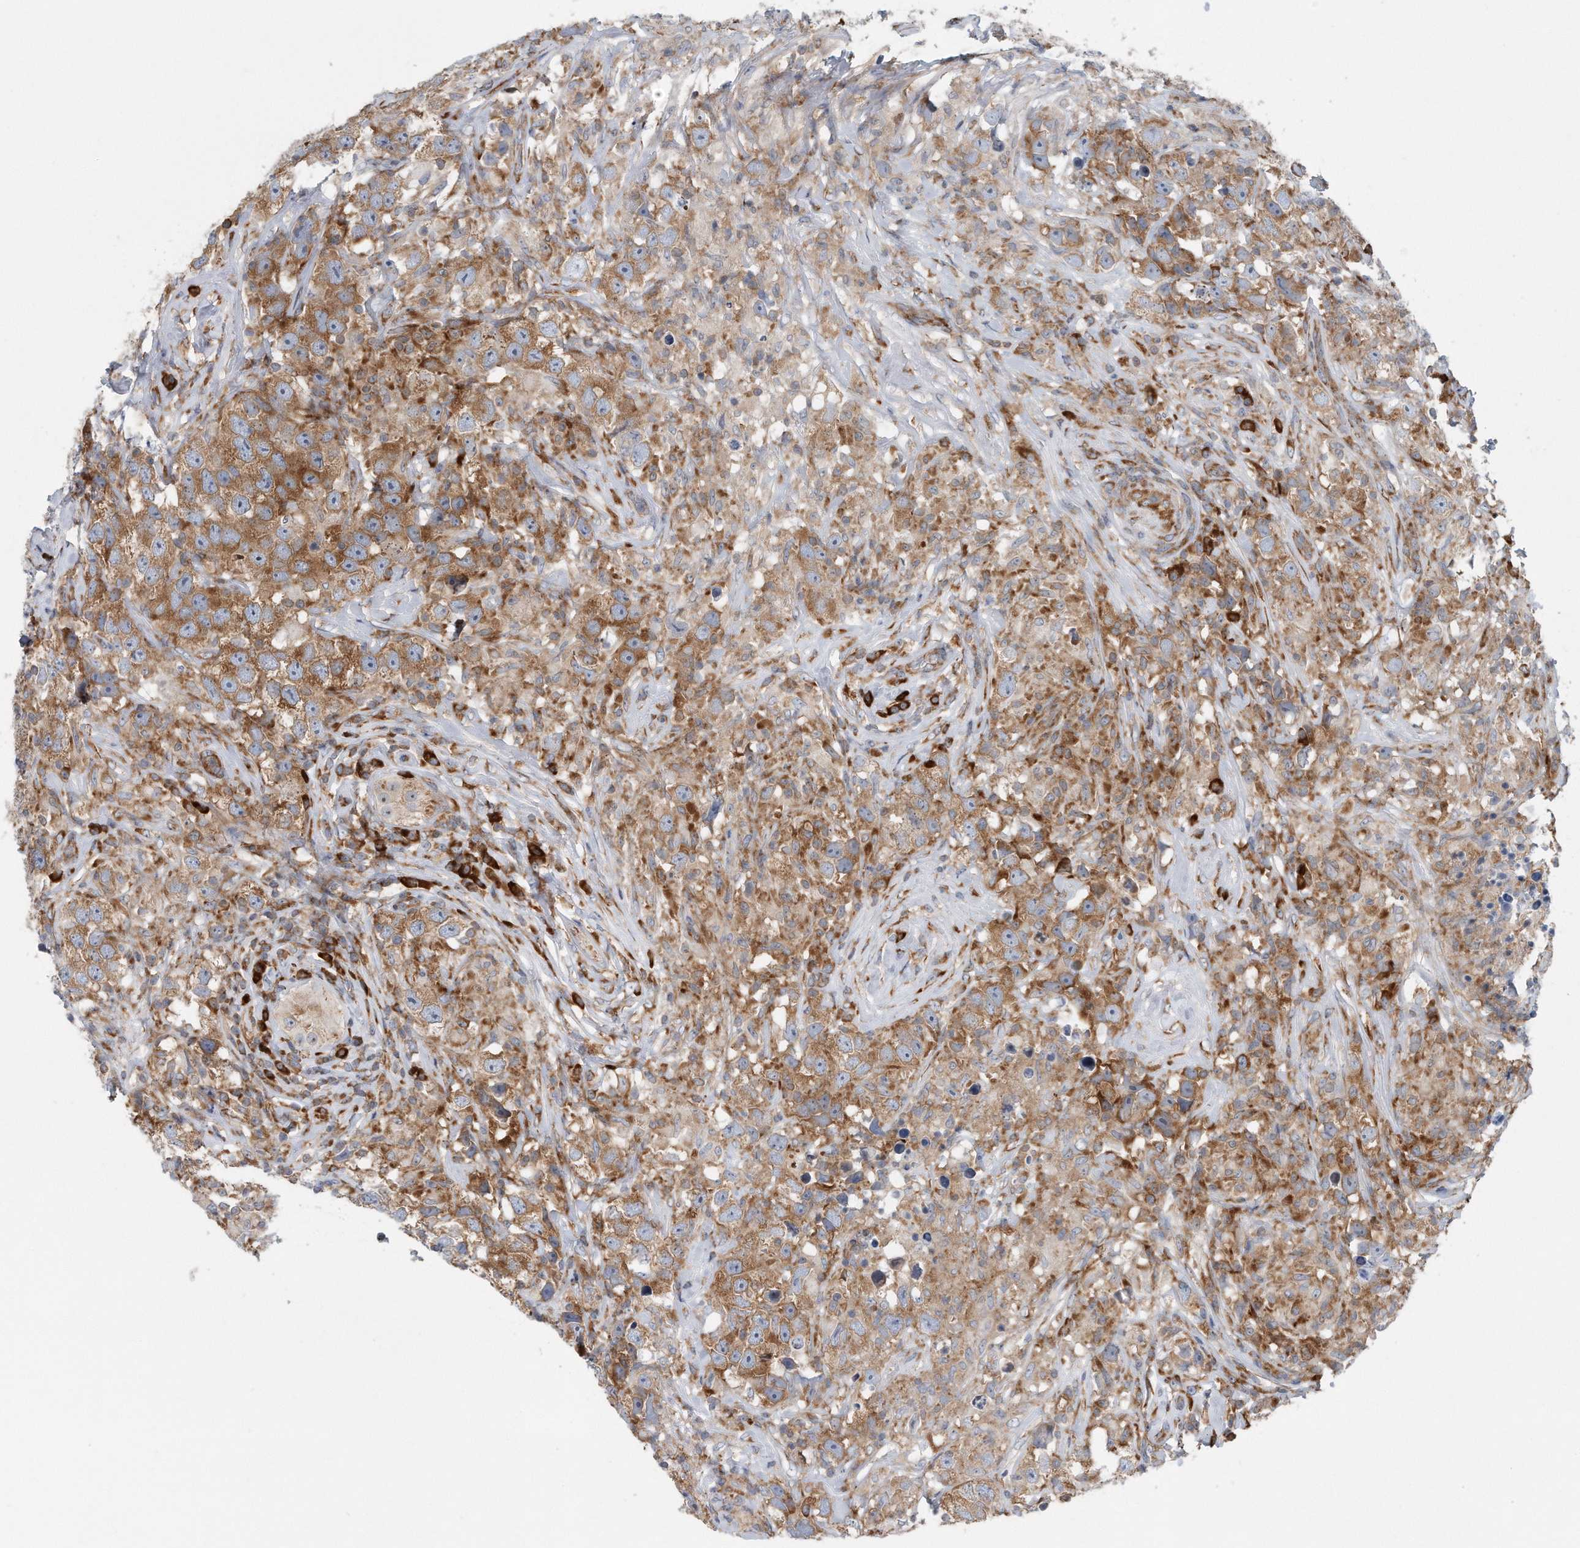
{"staining": {"intensity": "moderate", "quantity": ">75%", "location": "cytoplasmic/membranous"}, "tissue": "testis cancer", "cell_type": "Tumor cells", "image_type": "cancer", "snomed": [{"axis": "morphology", "description": "Seminoma, NOS"}, {"axis": "topography", "description": "Testis"}], "caption": "A brown stain labels moderate cytoplasmic/membranous expression of a protein in human testis cancer (seminoma) tumor cells.", "gene": "RPL26L1", "patient": {"sex": "male", "age": 49}}